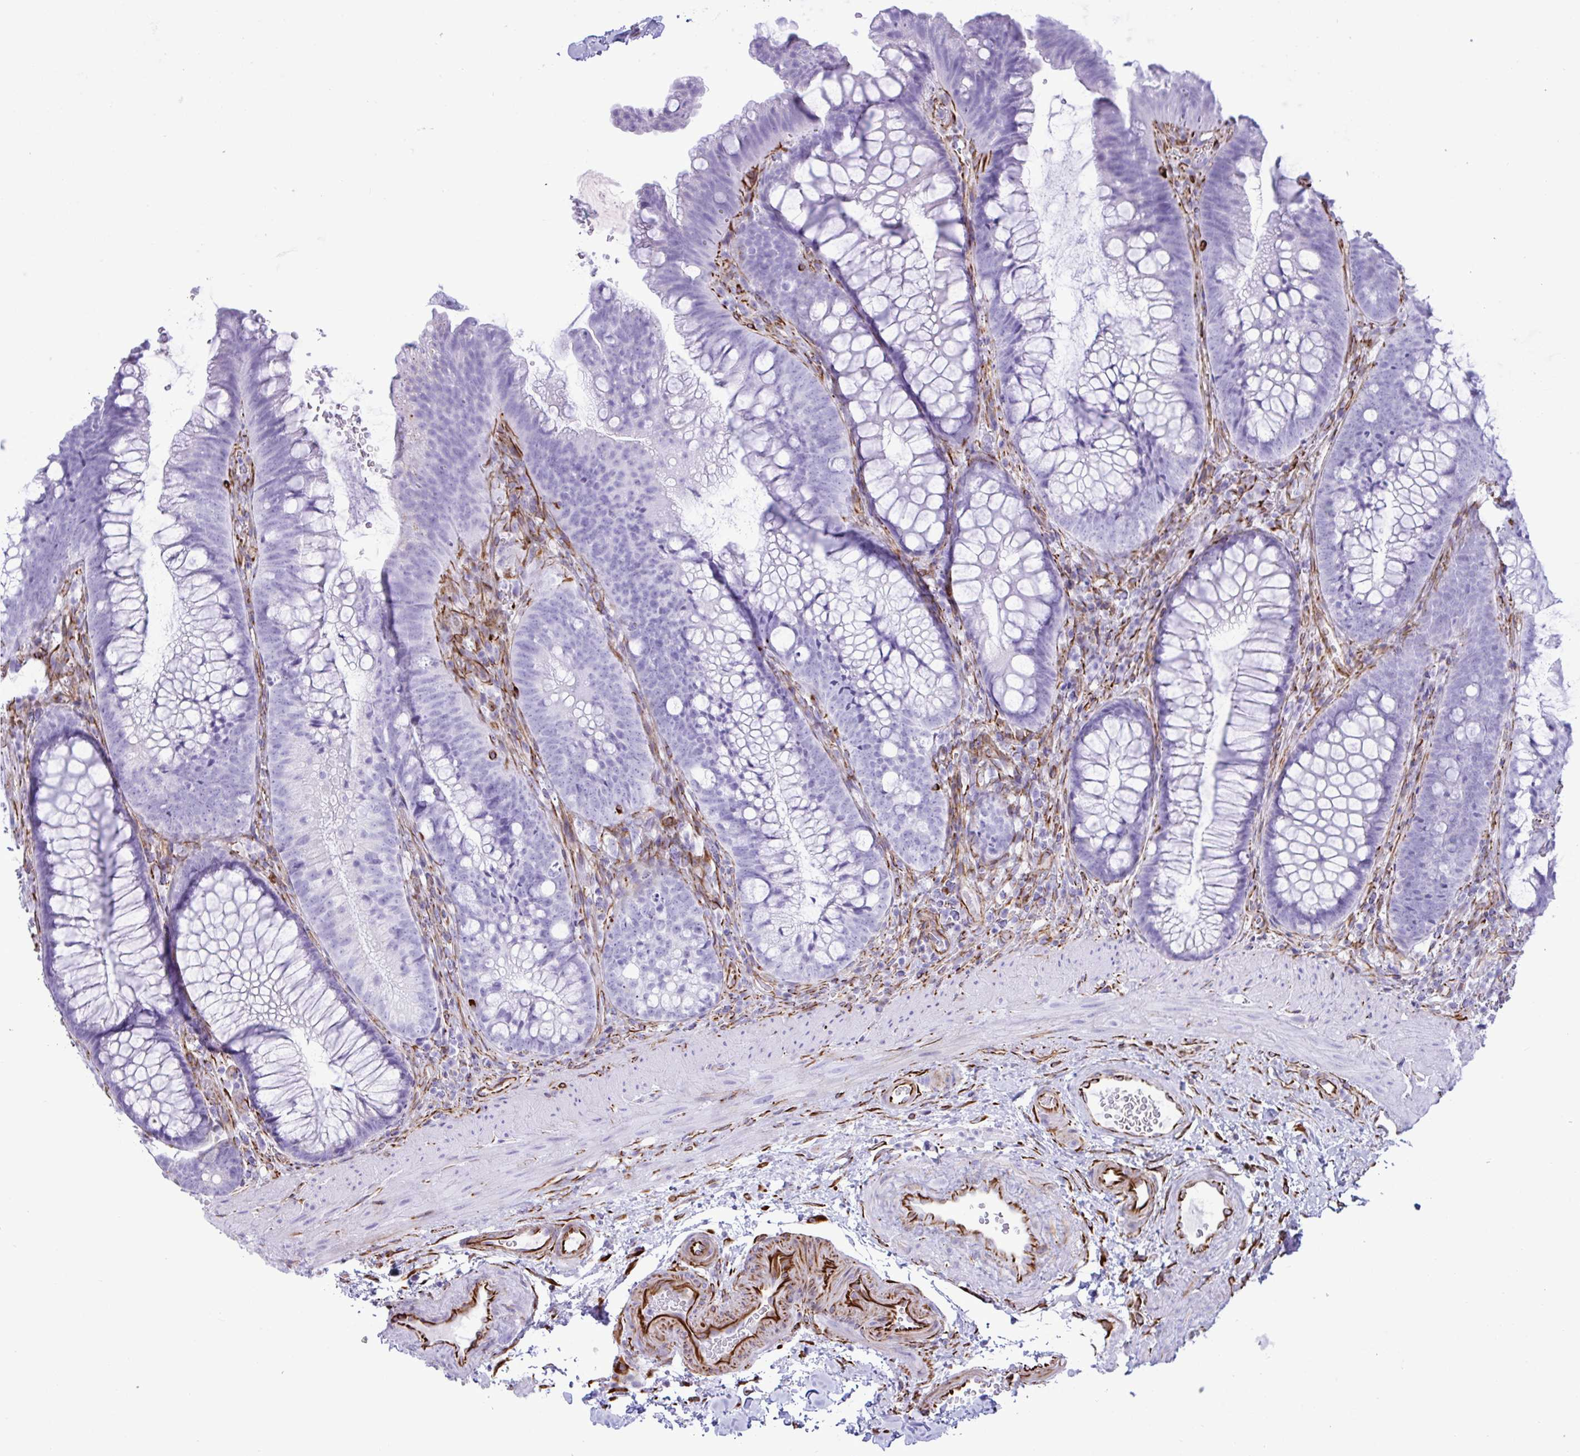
{"staining": {"intensity": "strong", "quantity": ">75%", "location": "cytoplasmic/membranous"}, "tissue": "colon", "cell_type": "Endothelial cells", "image_type": "normal", "snomed": [{"axis": "morphology", "description": "Normal tissue, NOS"}, {"axis": "morphology", "description": "Adenoma, NOS"}, {"axis": "topography", "description": "Soft tissue"}, {"axis": "topography", "description": "Colon"}], "caption": "Human colon stained for a protein (brown) demonstrates strong cytoplasmic/membranous positive expression in about >75% of endothelial cells.", "gene": "SMAD5", "patient": {"sex": "male", "age": 47}}